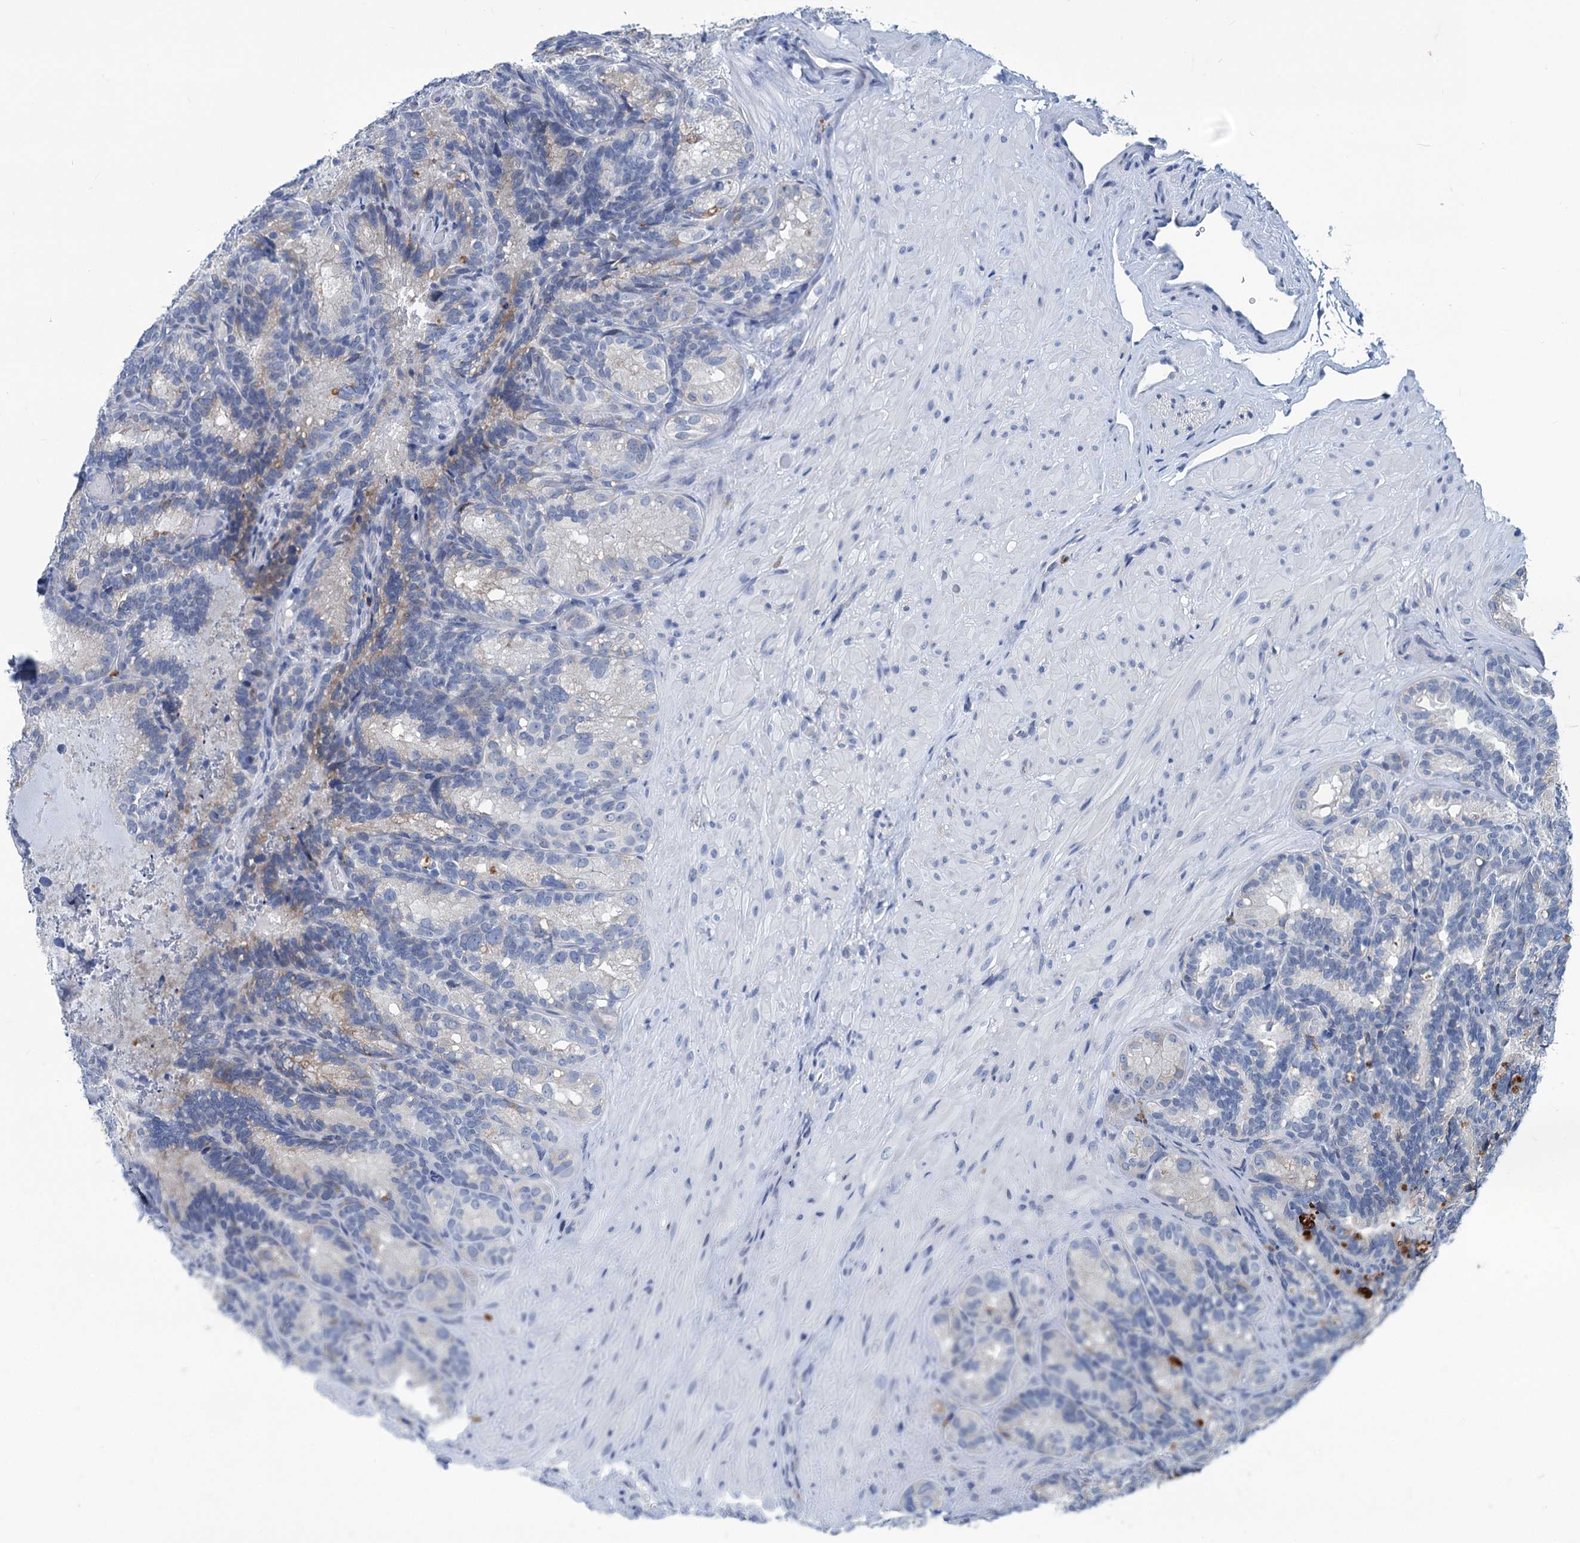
{"staining": {"intensity": "negative", "quantity": "none", "location": "none"}, "tissue": "seminal vesicle", "cell_type": "Glandular cells", "image_type": "normal", "snomed": [{"axis": "morphology", "description": "Normal tissue, NOS"}, {"axis": "topography", "description": "Seminal veicle"}], "caption": "DAB (3,3'-diaminobenzidine) immunohistochemical staining of normal human seminal vesicle demonstrates no significant positivity in glandular cells. Brightfield microscopy of immunohistochemistry stained with DAB (brown) and hematoxylin (blue), captured at high magnification.", "gene": "NEU3", "patient": {"sex": "male", "age": 60}}